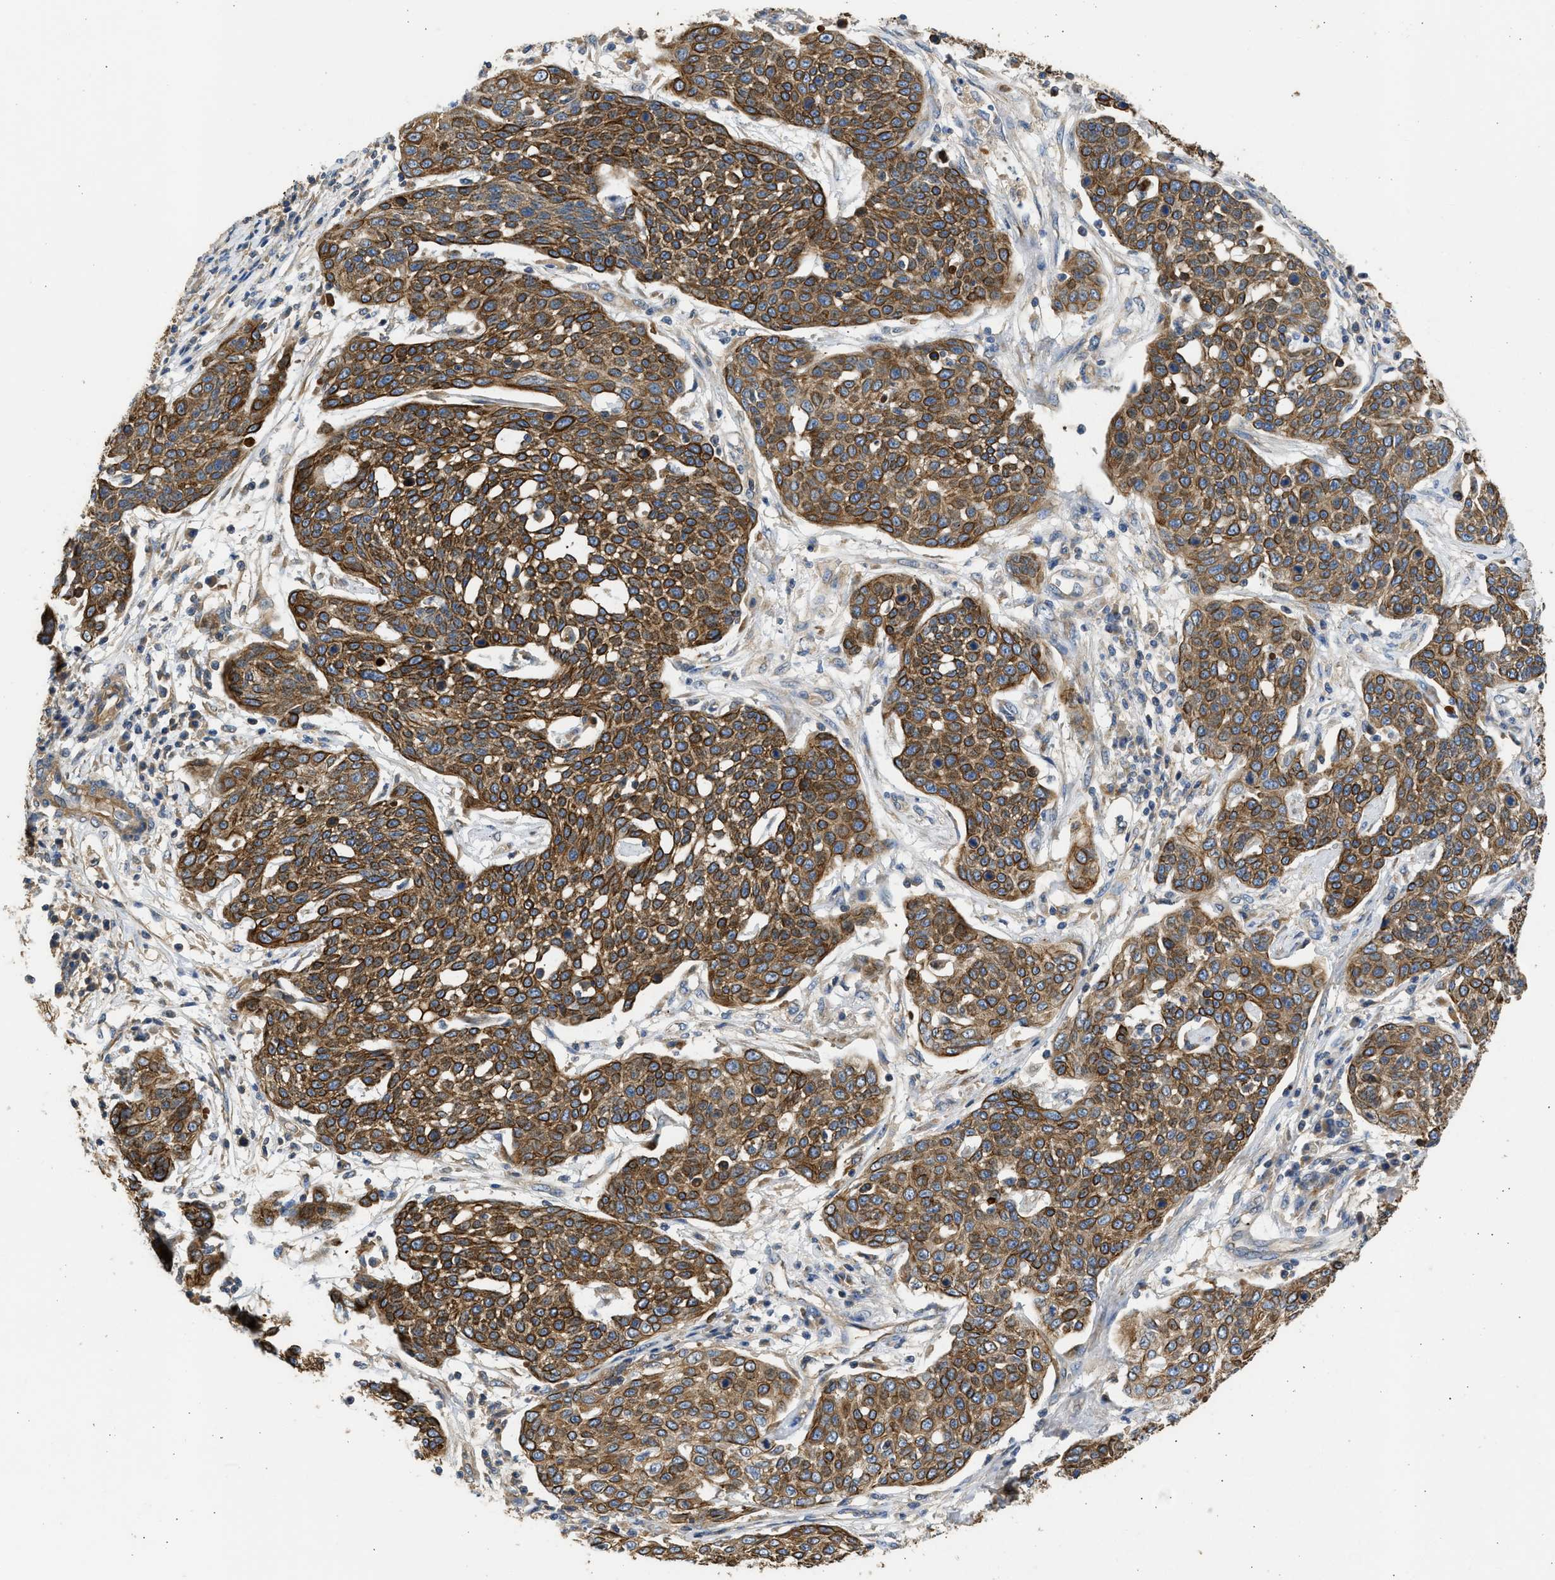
{"staining": {"intensity": "strong", "quantity": ">75%", "location": "cytoplasmic/membranous"}, "tissue": "cervical cancer", "cell_type": "Tumor cells", "image_type": "cancer", "snomed": [{"axis": "morphology", "description": "Squamous cell carcinoma, NOS"}, {"axis": "topography", "description": "Cervix"}], "caption": "A brown stain labels strong cytoplasmic/membranous expression of a protein in human cervical squamous cell carcinoma tumor cells.", "gene": "CSRNP2", "patient": {"sex": "female", "age": 34}}